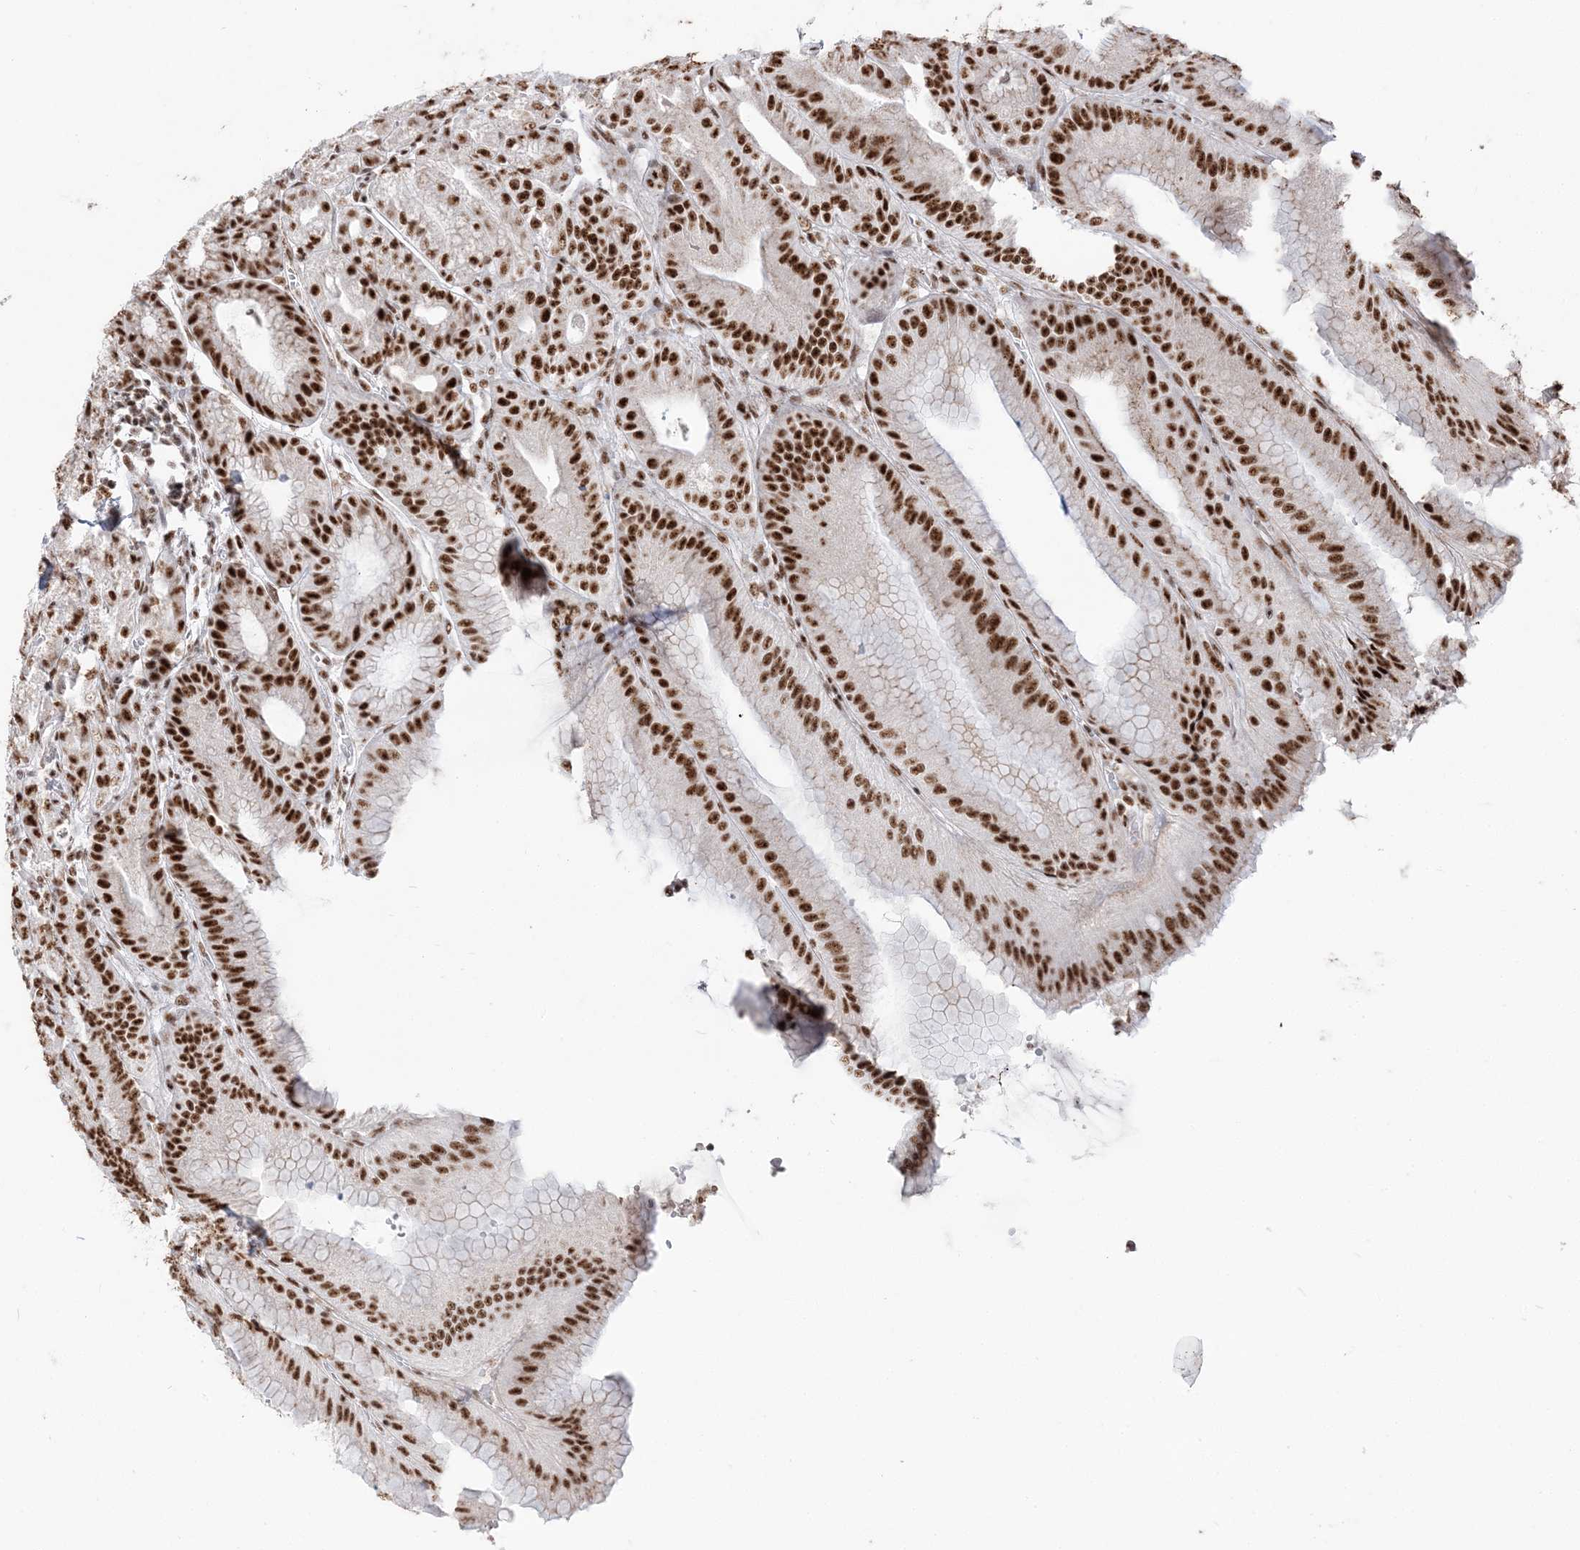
{"staining": {"intensity": "strong", "quantity": ">75%", "location": "nuclear"}, "tissue": "stomach", "cell_type": "Glandular cells", "image_type": "normal", "snomed": [{"axis": "morphology", "description": "Normal tissue, NOS"}, {"axis": "topography", "description": "Stomach, upper"}, {"axis": "topography", "description": "Stomach, lower"}], "caption": "Stomach stained with DAB (3,3'-diaminobenzidine) immunohistochemistry shows high levels of strong nuclear positivity in approximately >75% of glandular cells.", "gene": "RBM17", "patient": {"sex": "male", "age": 71}}